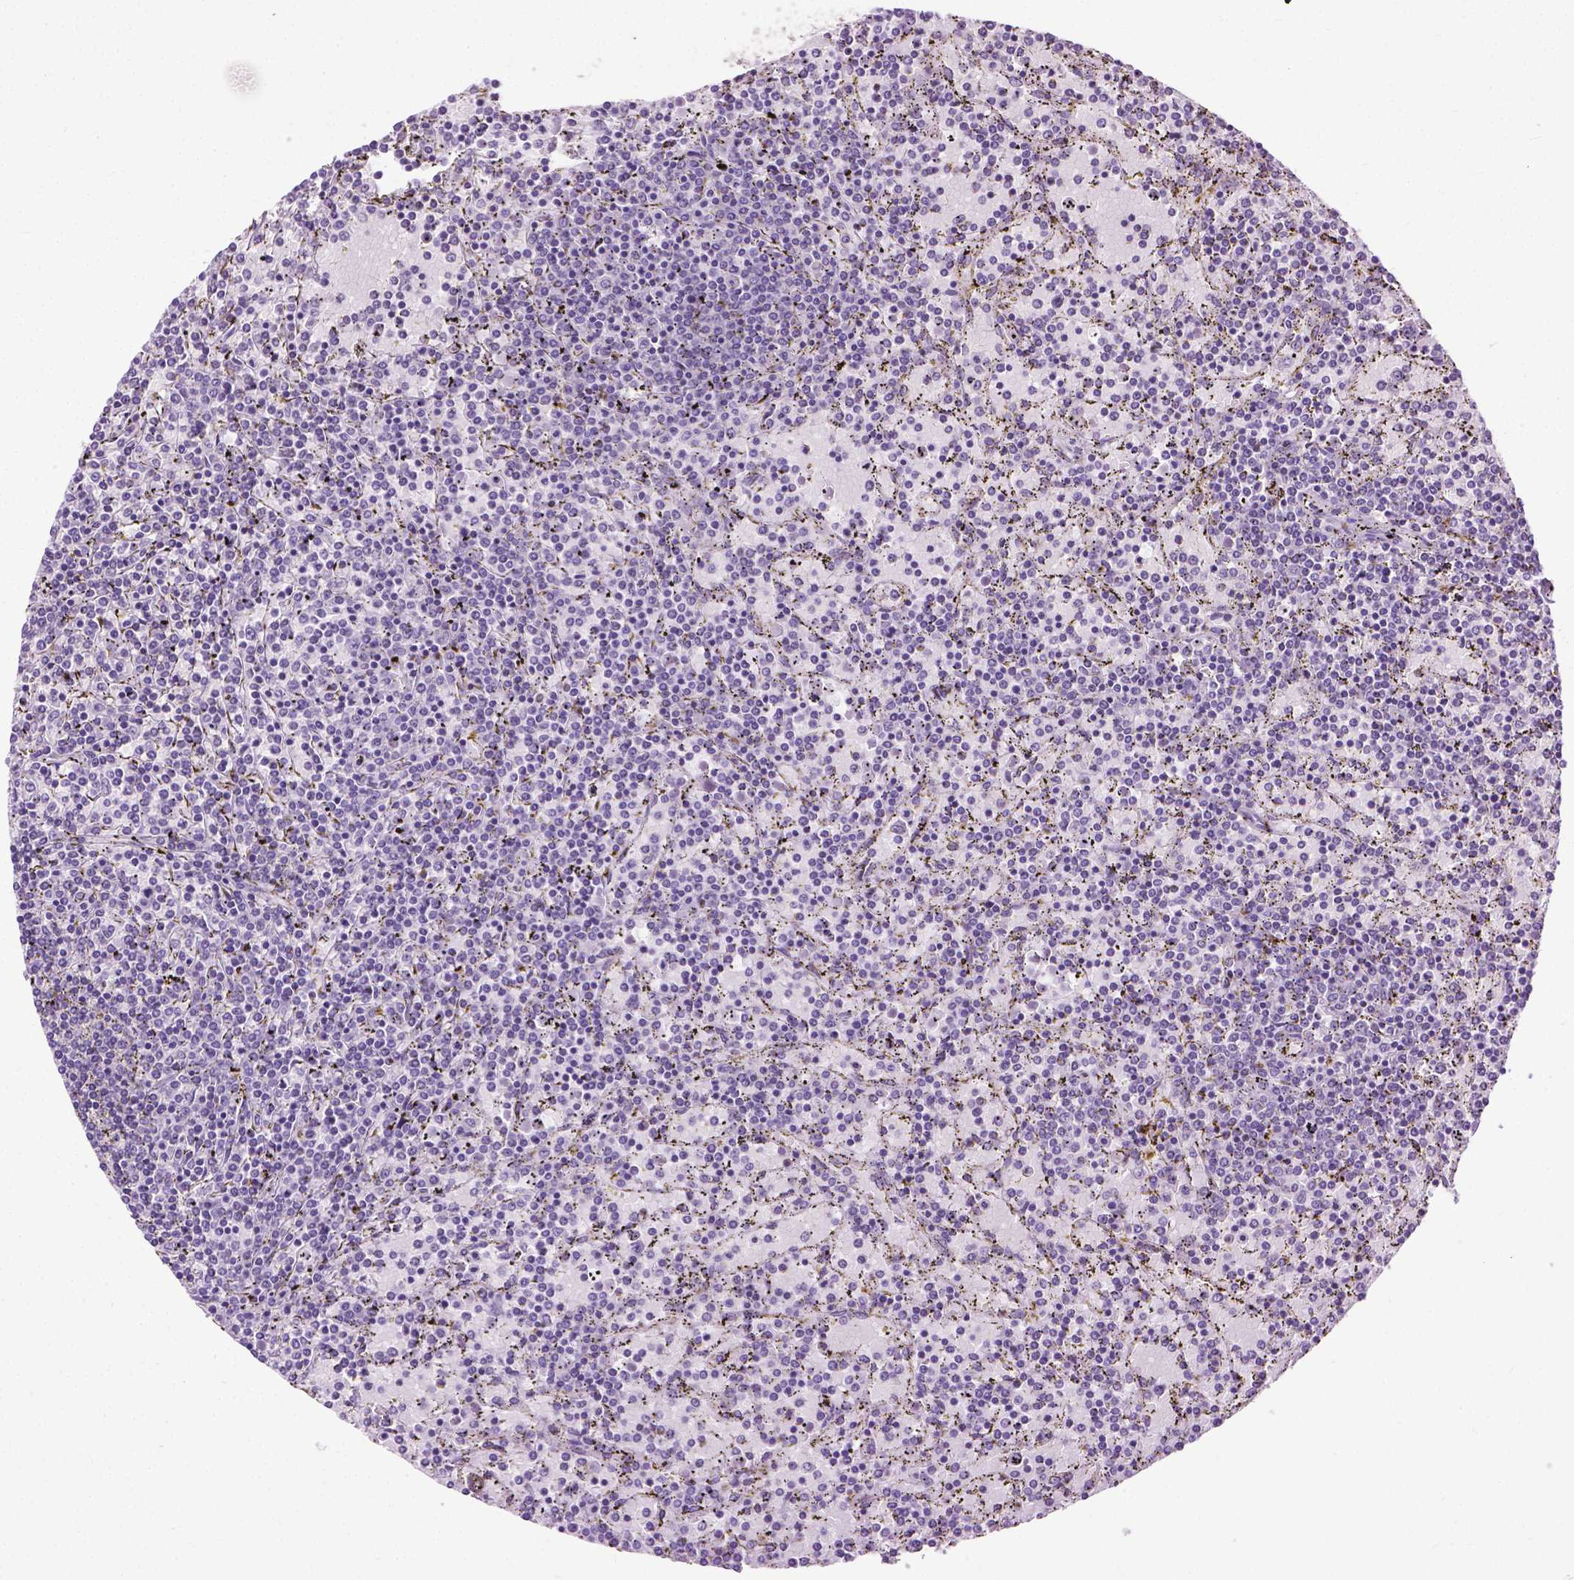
{"staining": {"intensity": "negative", "quantity": "none", "location": "none"}, "tissue": "lymphoma", "cell_type": "Tumor cells", "image_type": "cancer", "snomed": [{"axis": "morphology", "description": "Malignant lymphoma, non-Hodgkin's type, Low grade"}, {"axis": "topography", "description": "Spleen"}], "caption": "High magnification brightfield microscopy of lymphoma stained with DAB (brown) and counterstained with hematoxylin (blue): tumor cells show no significant expression.", "gene": "GPR37L1", "patient": {"sex": "female", "age": 77}}